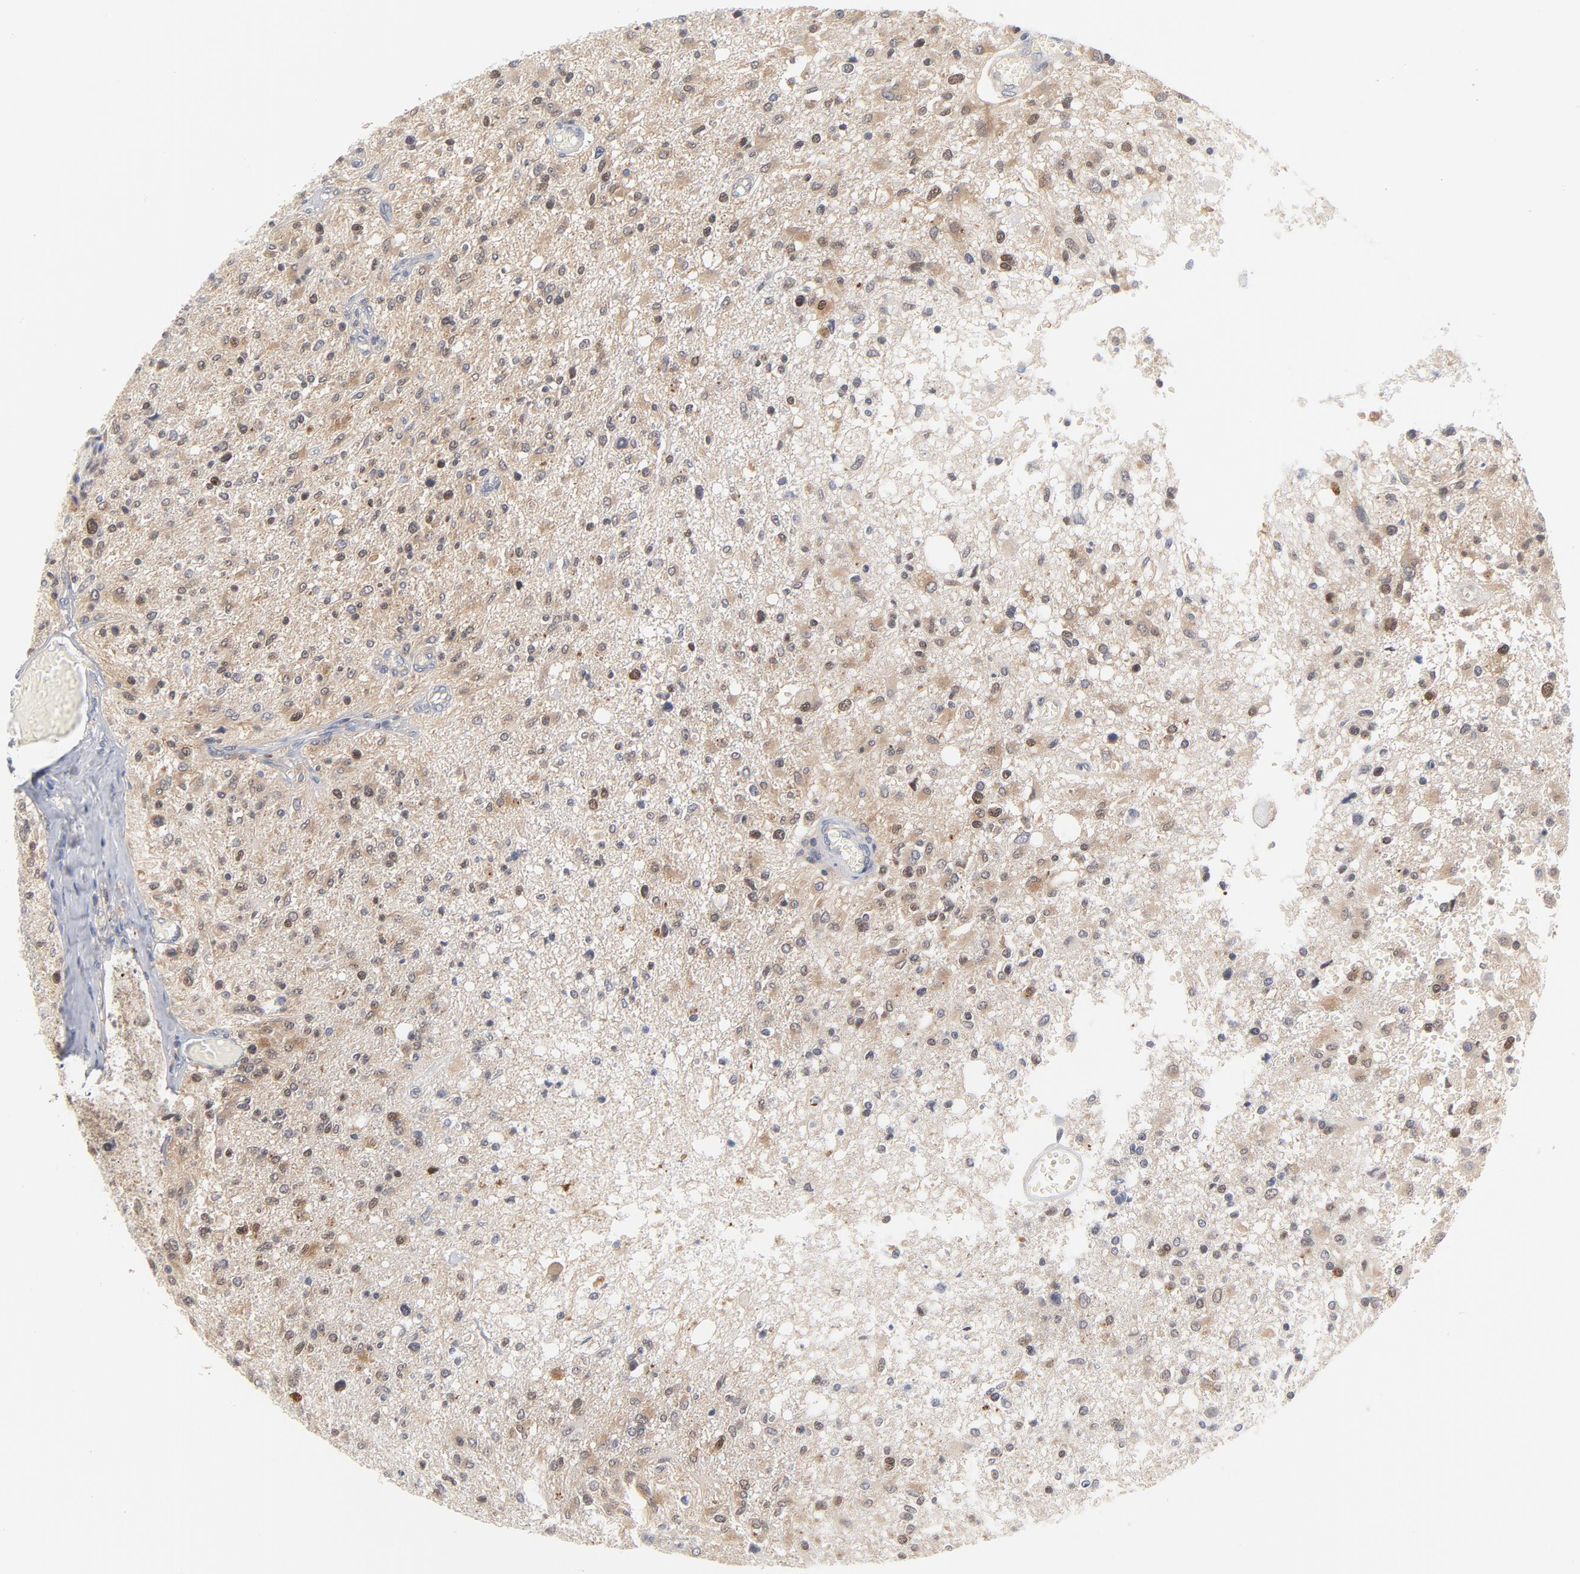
{"staining": {"intensity": "weak", "quantity": "<25%", "location": "nuclear"}, "tissue": "glioma", "cell_type": "Tumor cells", "image_type": "cancer", "snomed": [{"axis": "morphology", "description": "Glioma, malignant, High grade"}, {"axis": "topography", "description": "Cerebral cortex"}], "caption": "Histopathology image shows no significant protein positivity in tumor cells of malignant glioma (high-grade).", "gene": "UBL4A", "patient": {"sex": "male", "age": 76}}